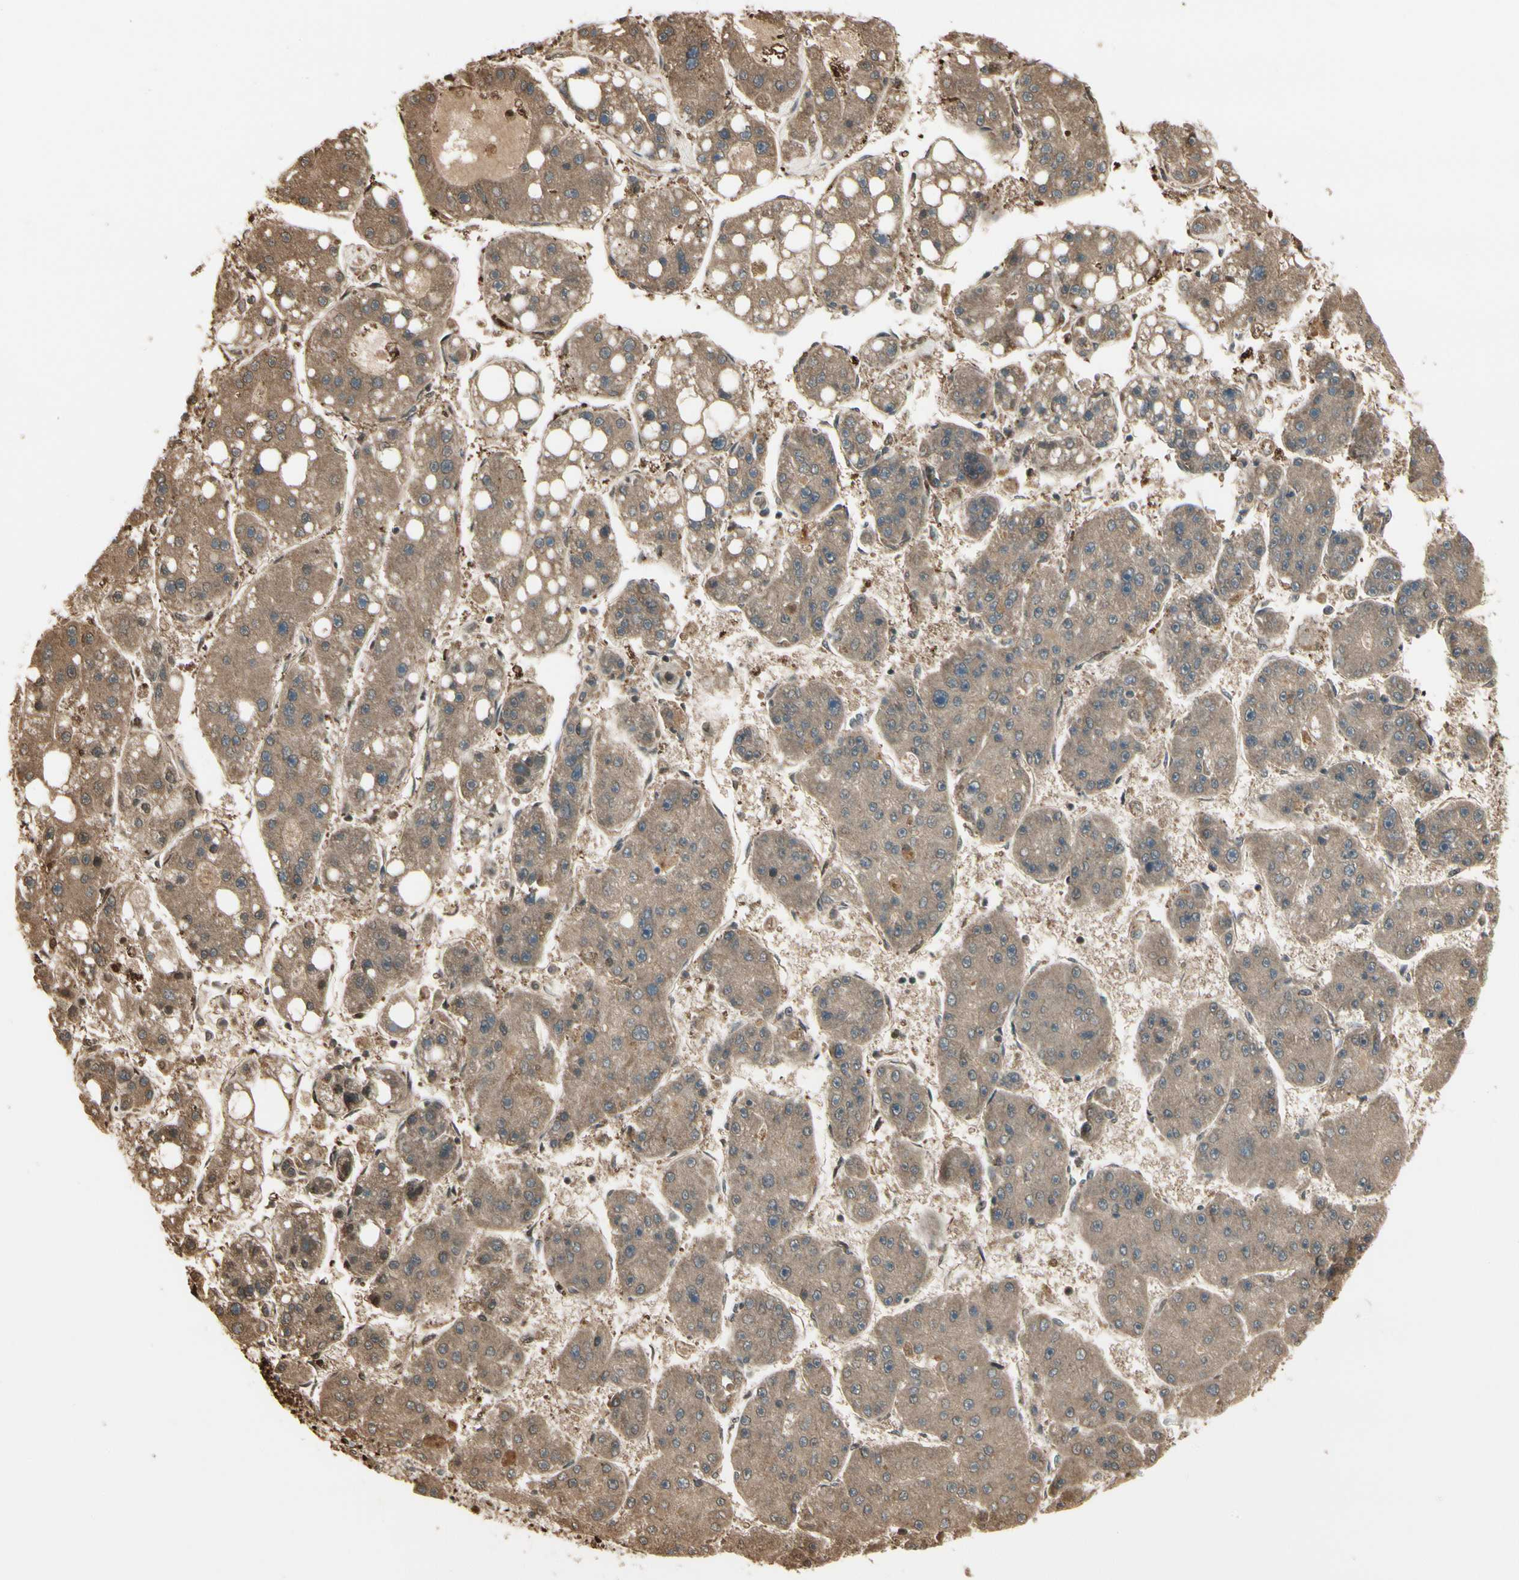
{"staining": {"intensity": "moderate", "quantity": ">75%", "location": "cytoplasmic/membranous"}, "tissue": "liver cancer", "cell_type": "Tumor cells", "image_type": "cancer", "snomed": [{"axis": "morphology", "description": "Carcinoma, Hepatocellular, NOS"}, {"axis": "topography", "description": "Liver"}], "caption": "Liver hepatocellular carcinoma was stained to show a protein in brown. There is medium levels of moderate cytoplasmic/membranous staining in about >75% of tumor cells.", "gene": "EVC", "patient": {"sex": "female", "age": 61}}